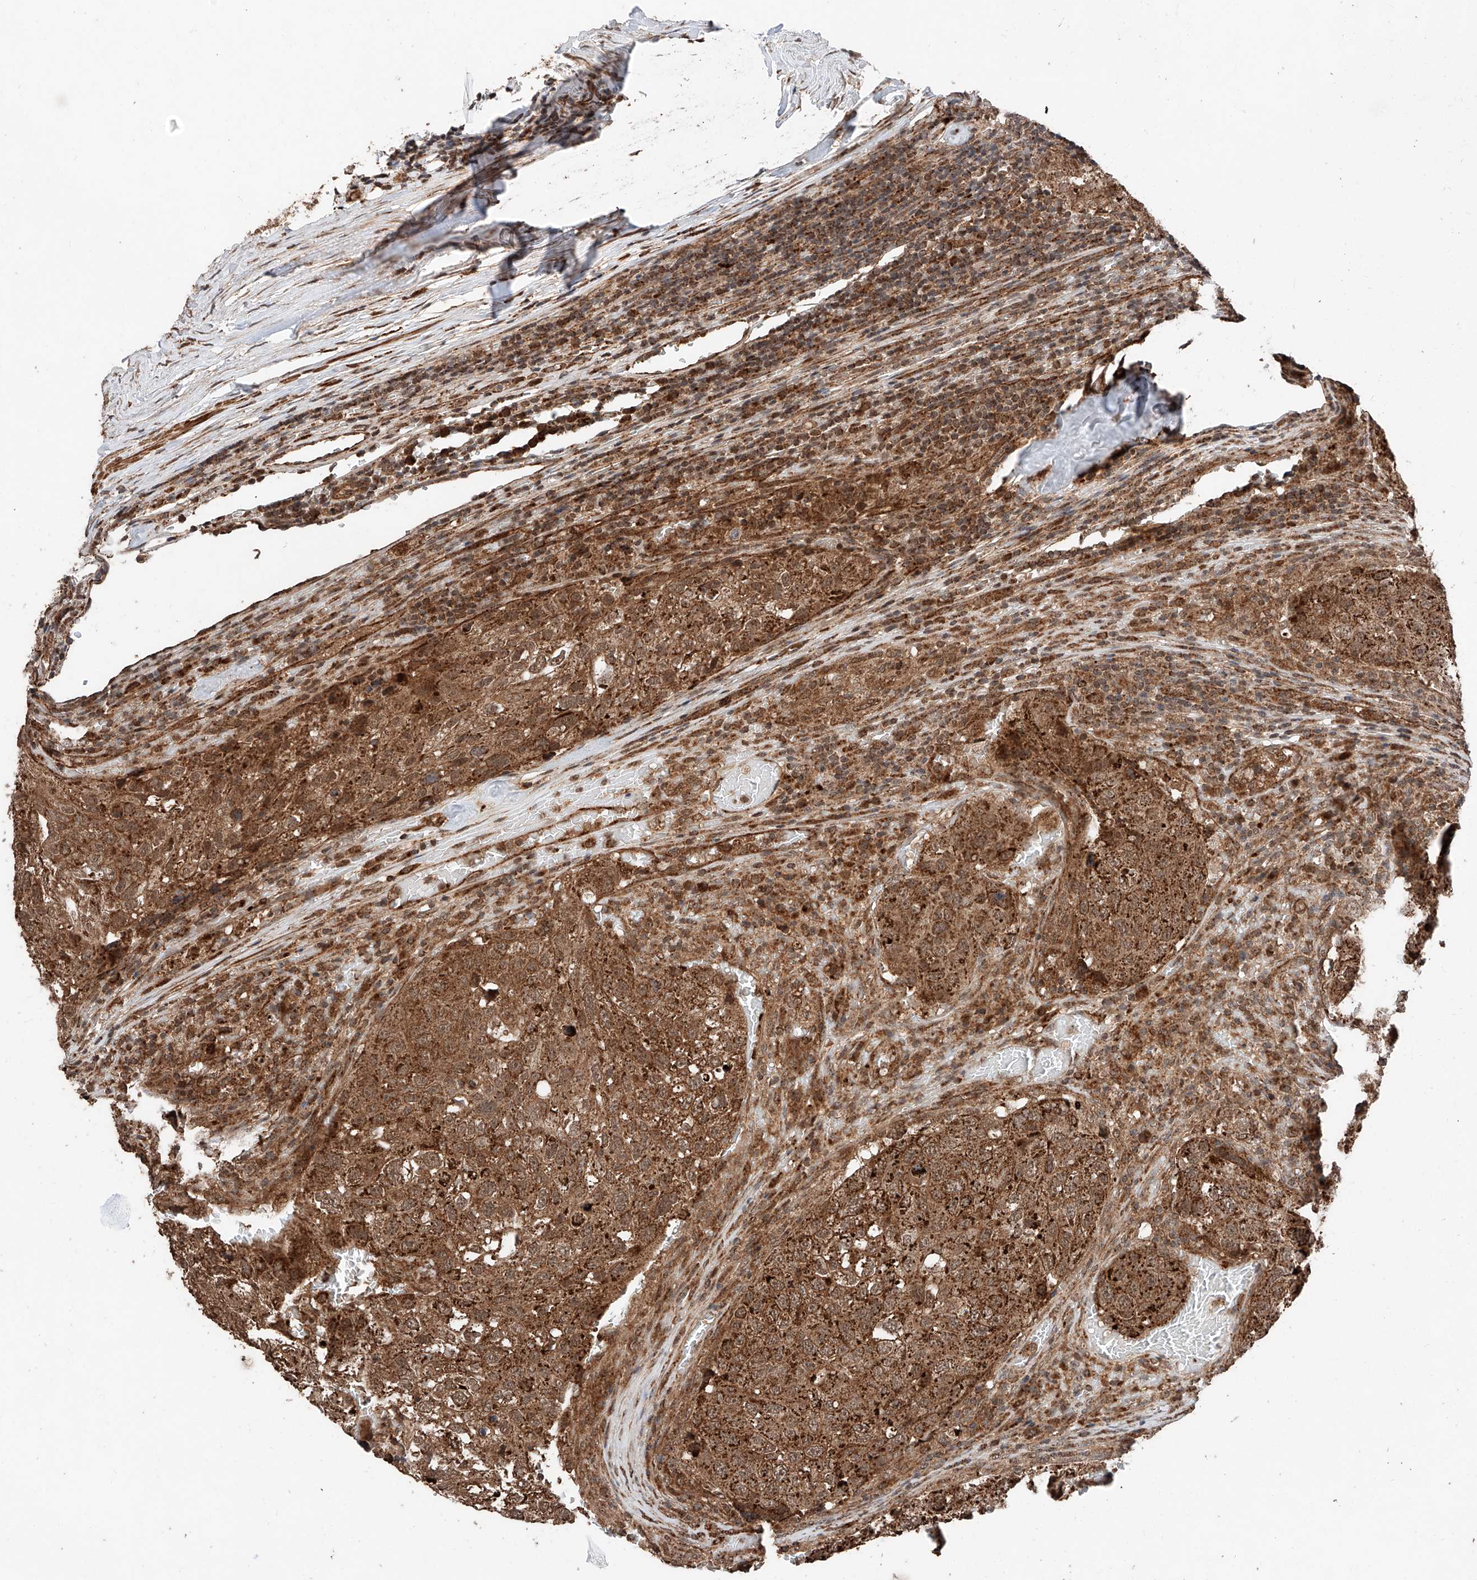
{"staining": {"intensity": "moderate", "quantity": ">75%", "location": "cytoplasmic/membranous"}, "tissue": "urothelial cancer", "cell_type": "Tumor cells", "image_type": "cancer", "snomed": [{"axis": "morphology", "description": "Urothelial carcinoma, High grade"}, {"axis": "topography", "description": "Lymph node"}, {"axis": "topography", "description": "Urinary bladder"}], "caption": "Immunohistochemistry (DAB) staining of urothelial carcinoma (high-grade) demonstrates moderate cytoplasmic/membranous protein positivity in approximately >75% of tumor cells.", "gene": "ZSCAN29", "patient": {"sex": "male", "age": 51}}